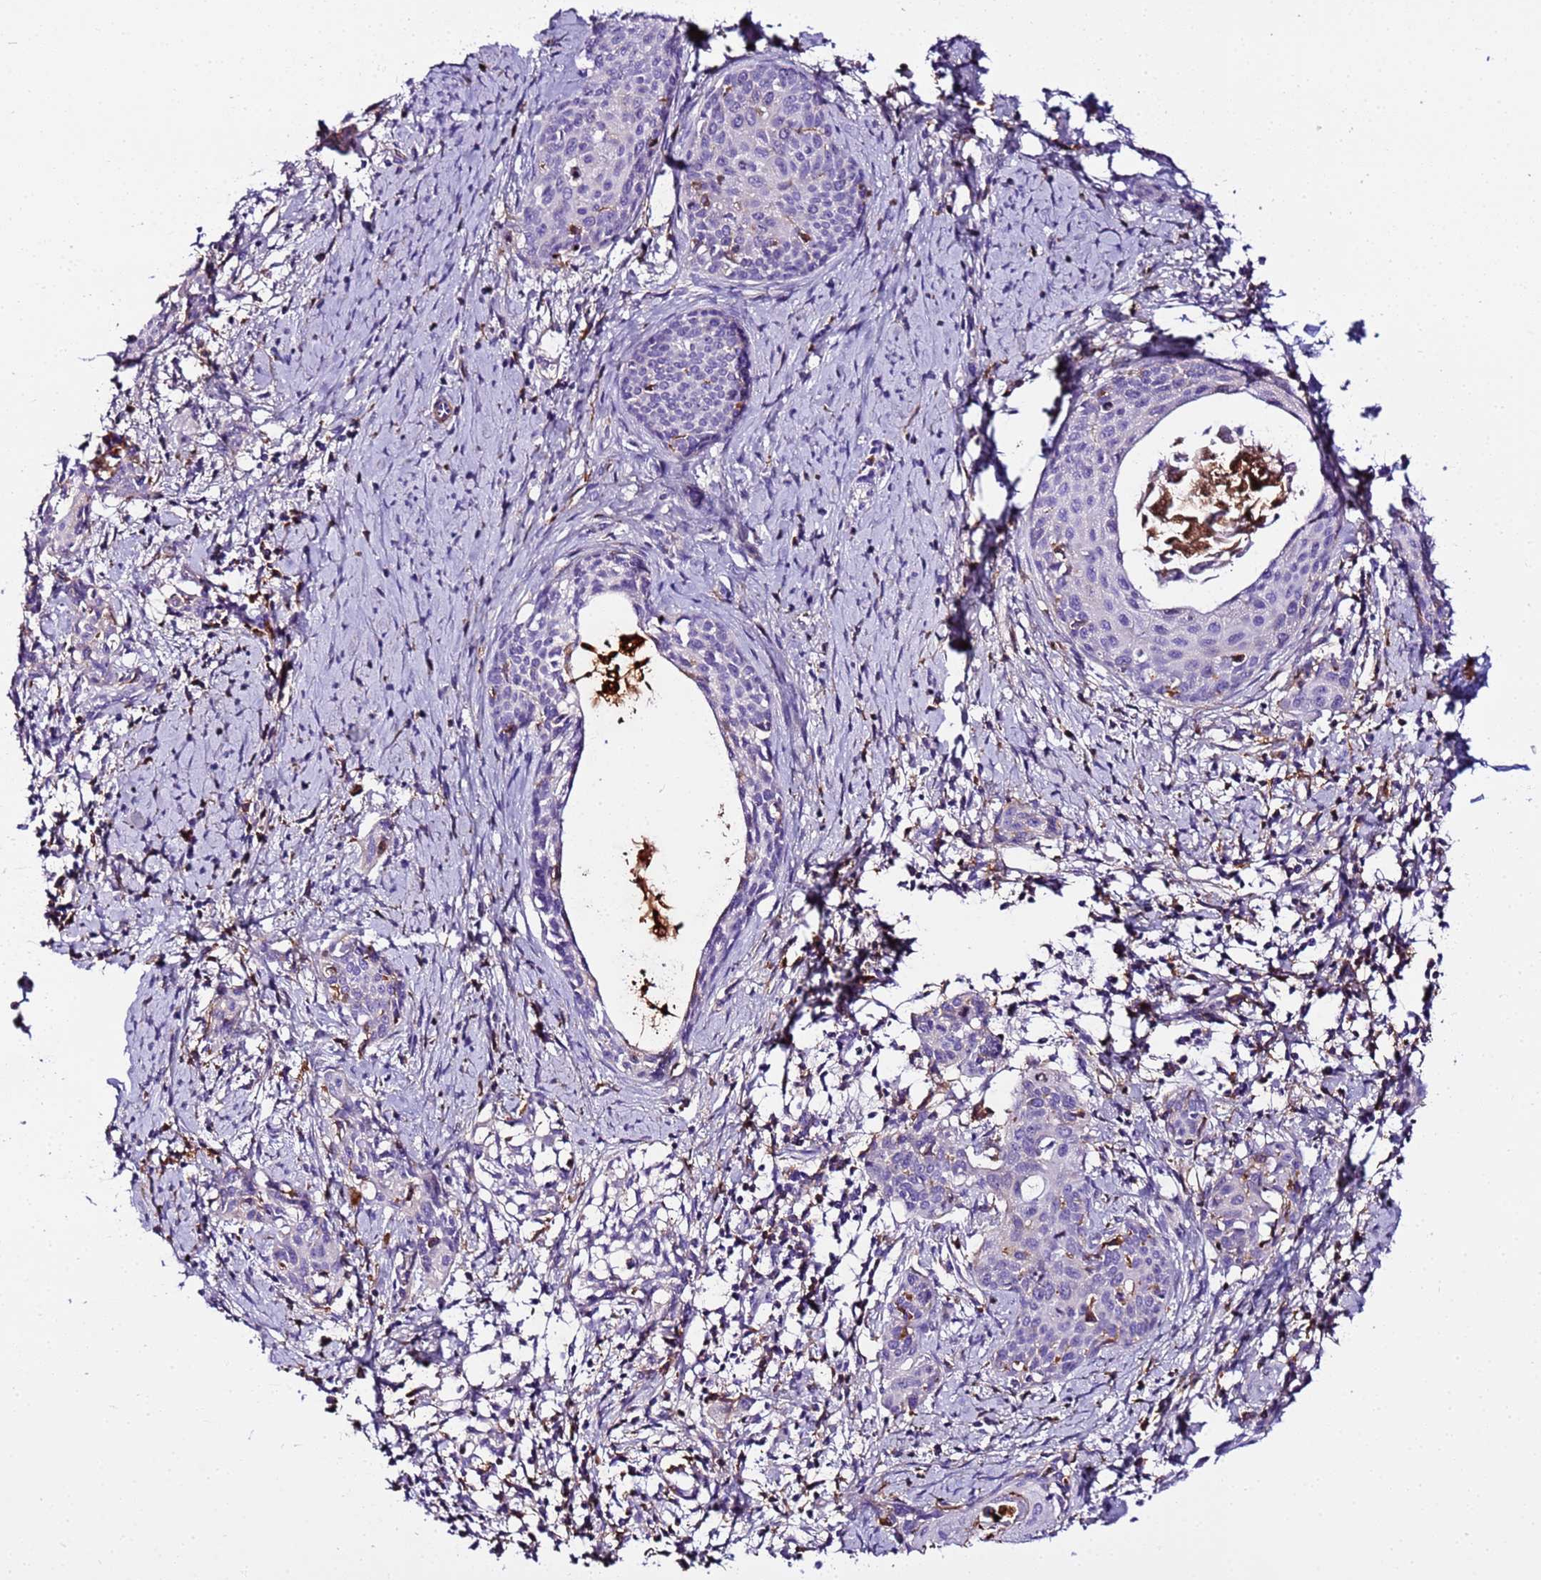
{"staining": {"intensity": "negative", "quantity": "none", "location": "none"}, "tissue": "cervical cancer", "cell_type": "Tumor cells", "image_type": "cancer", "snomed": [{"axis": "morphology", "description": "Squamous cell carcinoma, NOS"}, {"axis": "topography", "description": "Cervix"}], "caption": "Immunohistochemistry (IHC) image of cervical squamous cell carcinoma stained for a protein (brown), which demonstrates no expression in tumor cells.", "gene": "CFHR2", "patient": {"sex": "female", "age": 52}}